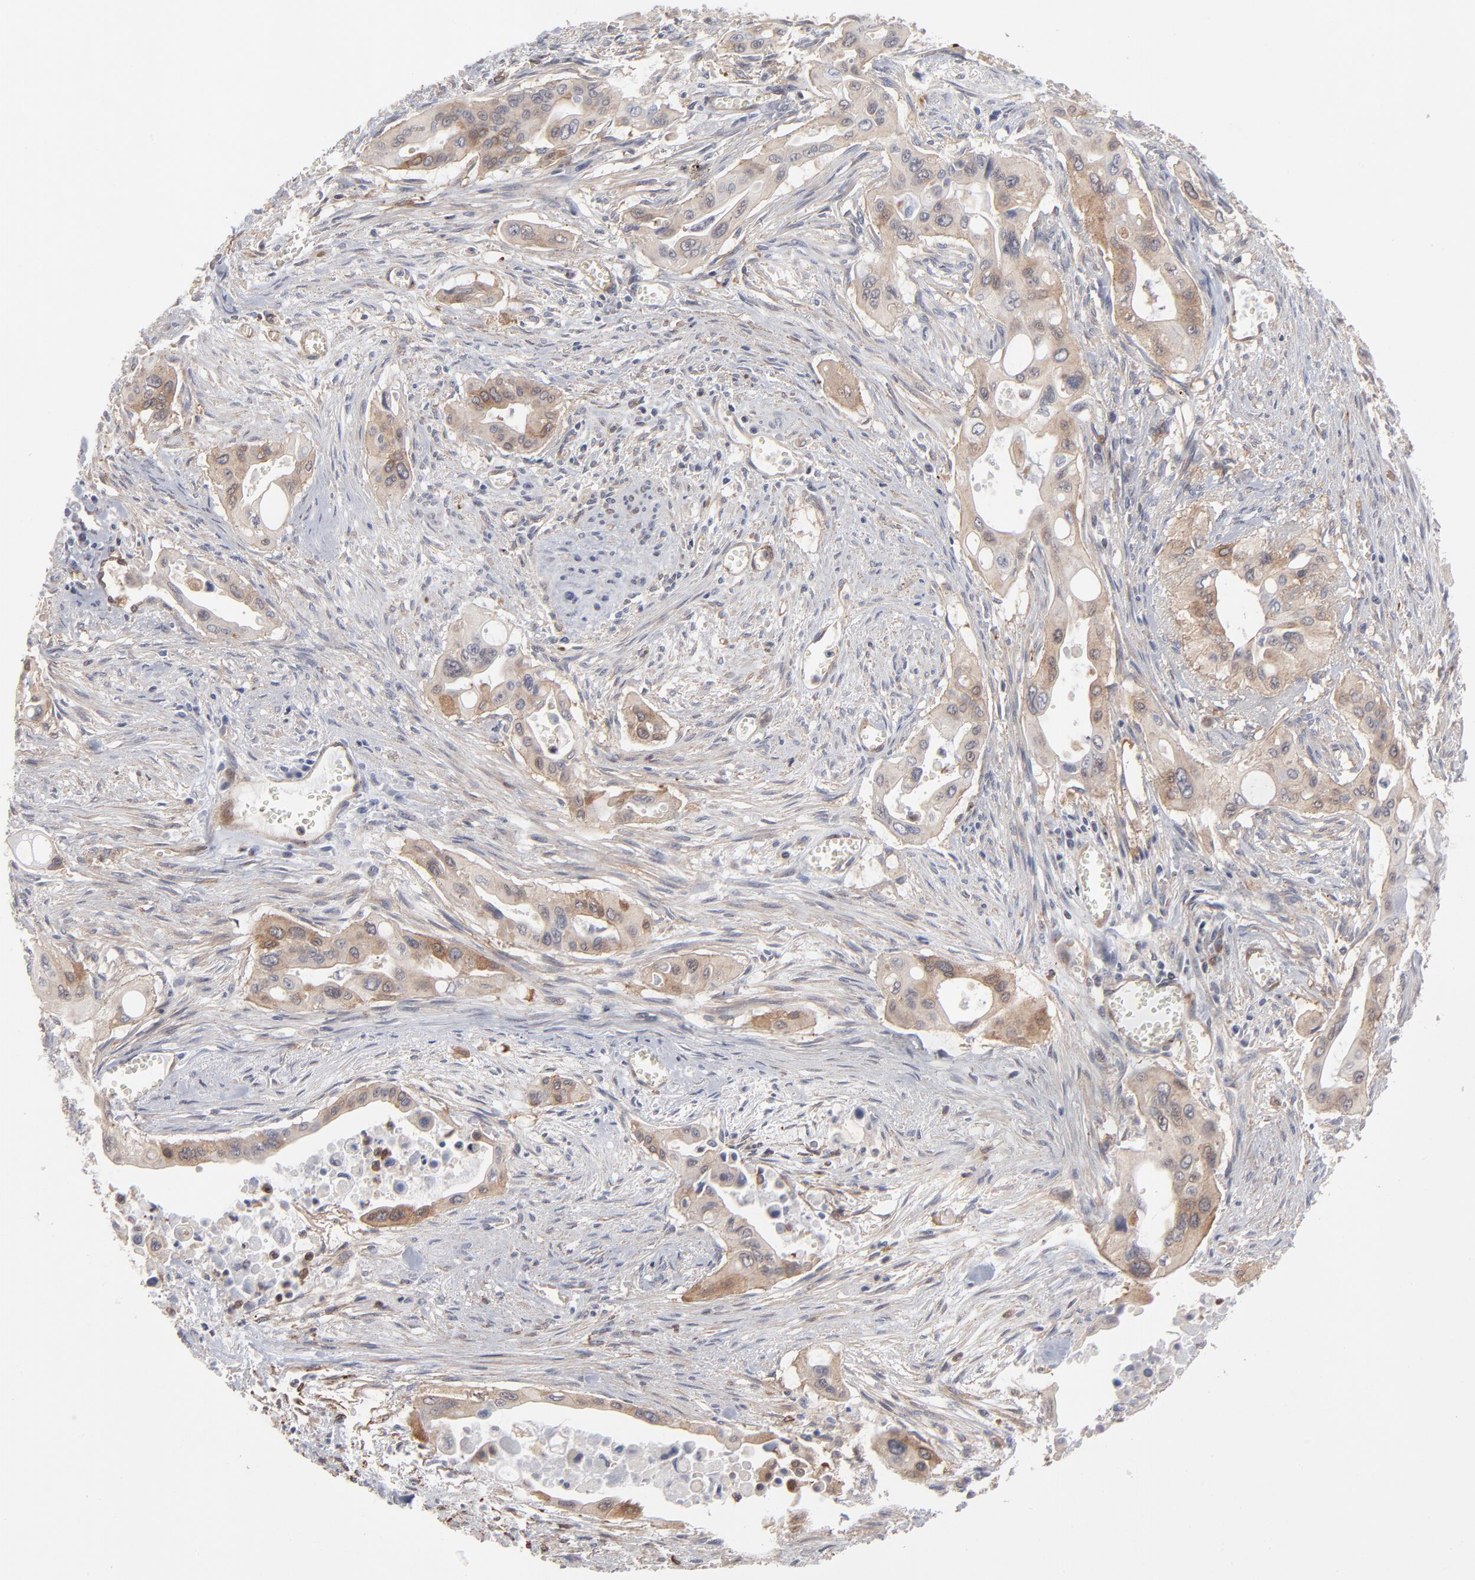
{"staining": {"intensity": "weak", "quantity": ">75%", "location": "cytoplasmic/membranous"}, "tissue": "pancreatic cancer", "cell_type": "Tumor cells", "image_type": "cancer", "snomed": [{"axis": "morphology", "description": "Adenocarcinoma, NOS"}, {"axis": "topography", "description": "Pancreas"}], "caption": "Tumor cells exhibit weak cytoplasmic/membranous positivity in about >75% of cells in pancreatic adenocarcinoma.", "gene": "PXN", "patient": {"sex": "male", "age": 77}}